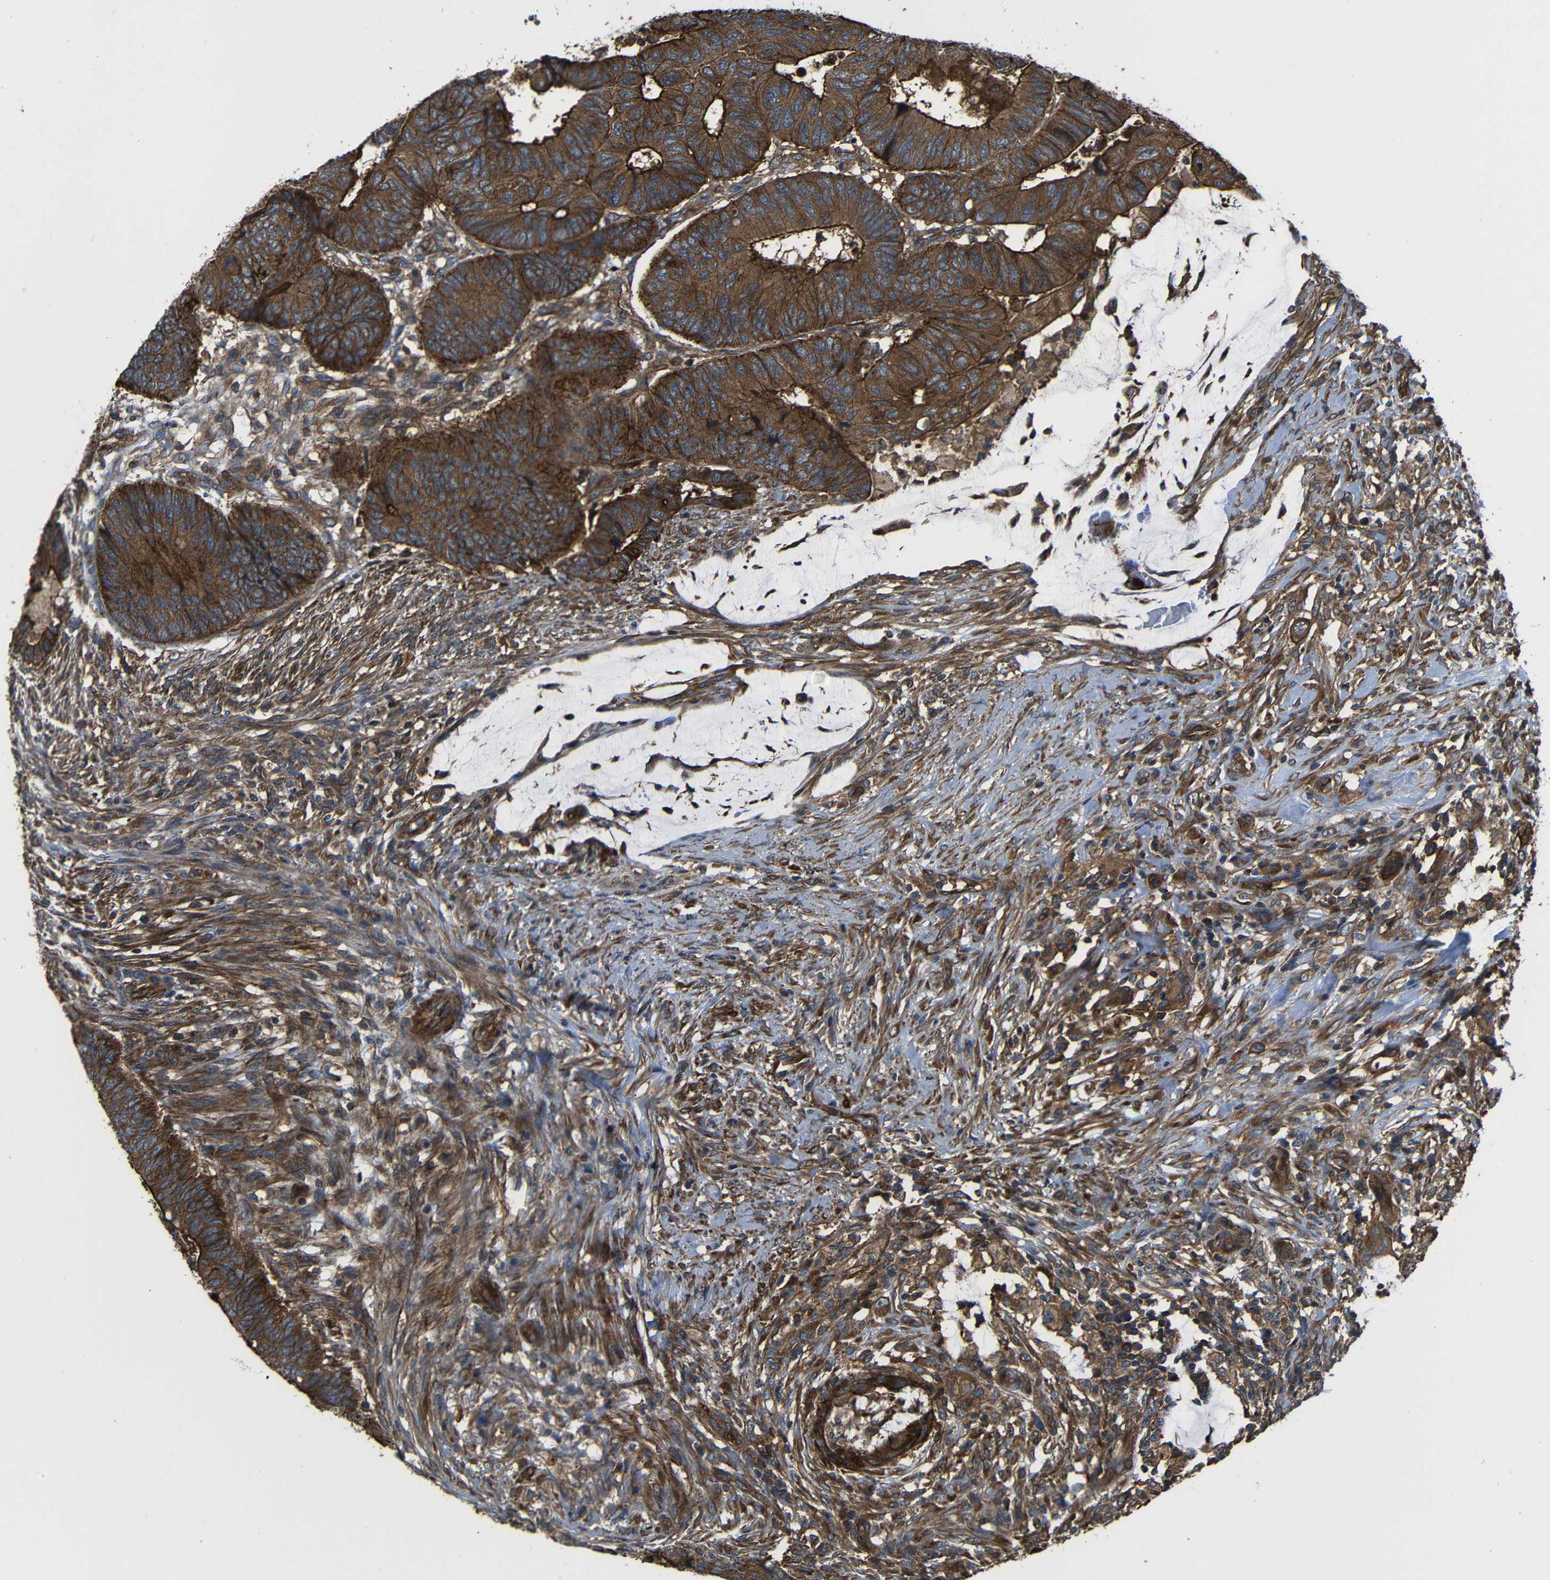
{"staining": {"intensity": "strong", "quantity": ">75%", "location": "cytoplasmic/membranous"}, "tissue": "colorectal cancer", "cell_type": "Tumor cells", "image_type": "cancer", "snomed": [{"axis": "morphology", "description": "Normal tissue, NOS"}, {"axis": "morphology", "description": "Adenocarcinoma, NOS"}, {"axis": "topography", "description": "Rectum"}, {"axis": "topography", "description": "Peripheral nerve tissue"}], "caption": "Protein staining of colorectal adenocarcinoma tissue demonstrates strong cytoplasmic/membranous staining in about >75% of tumor cells.", "gene": "PTCH1", "patient": {"sex": "male", "age": 92}}